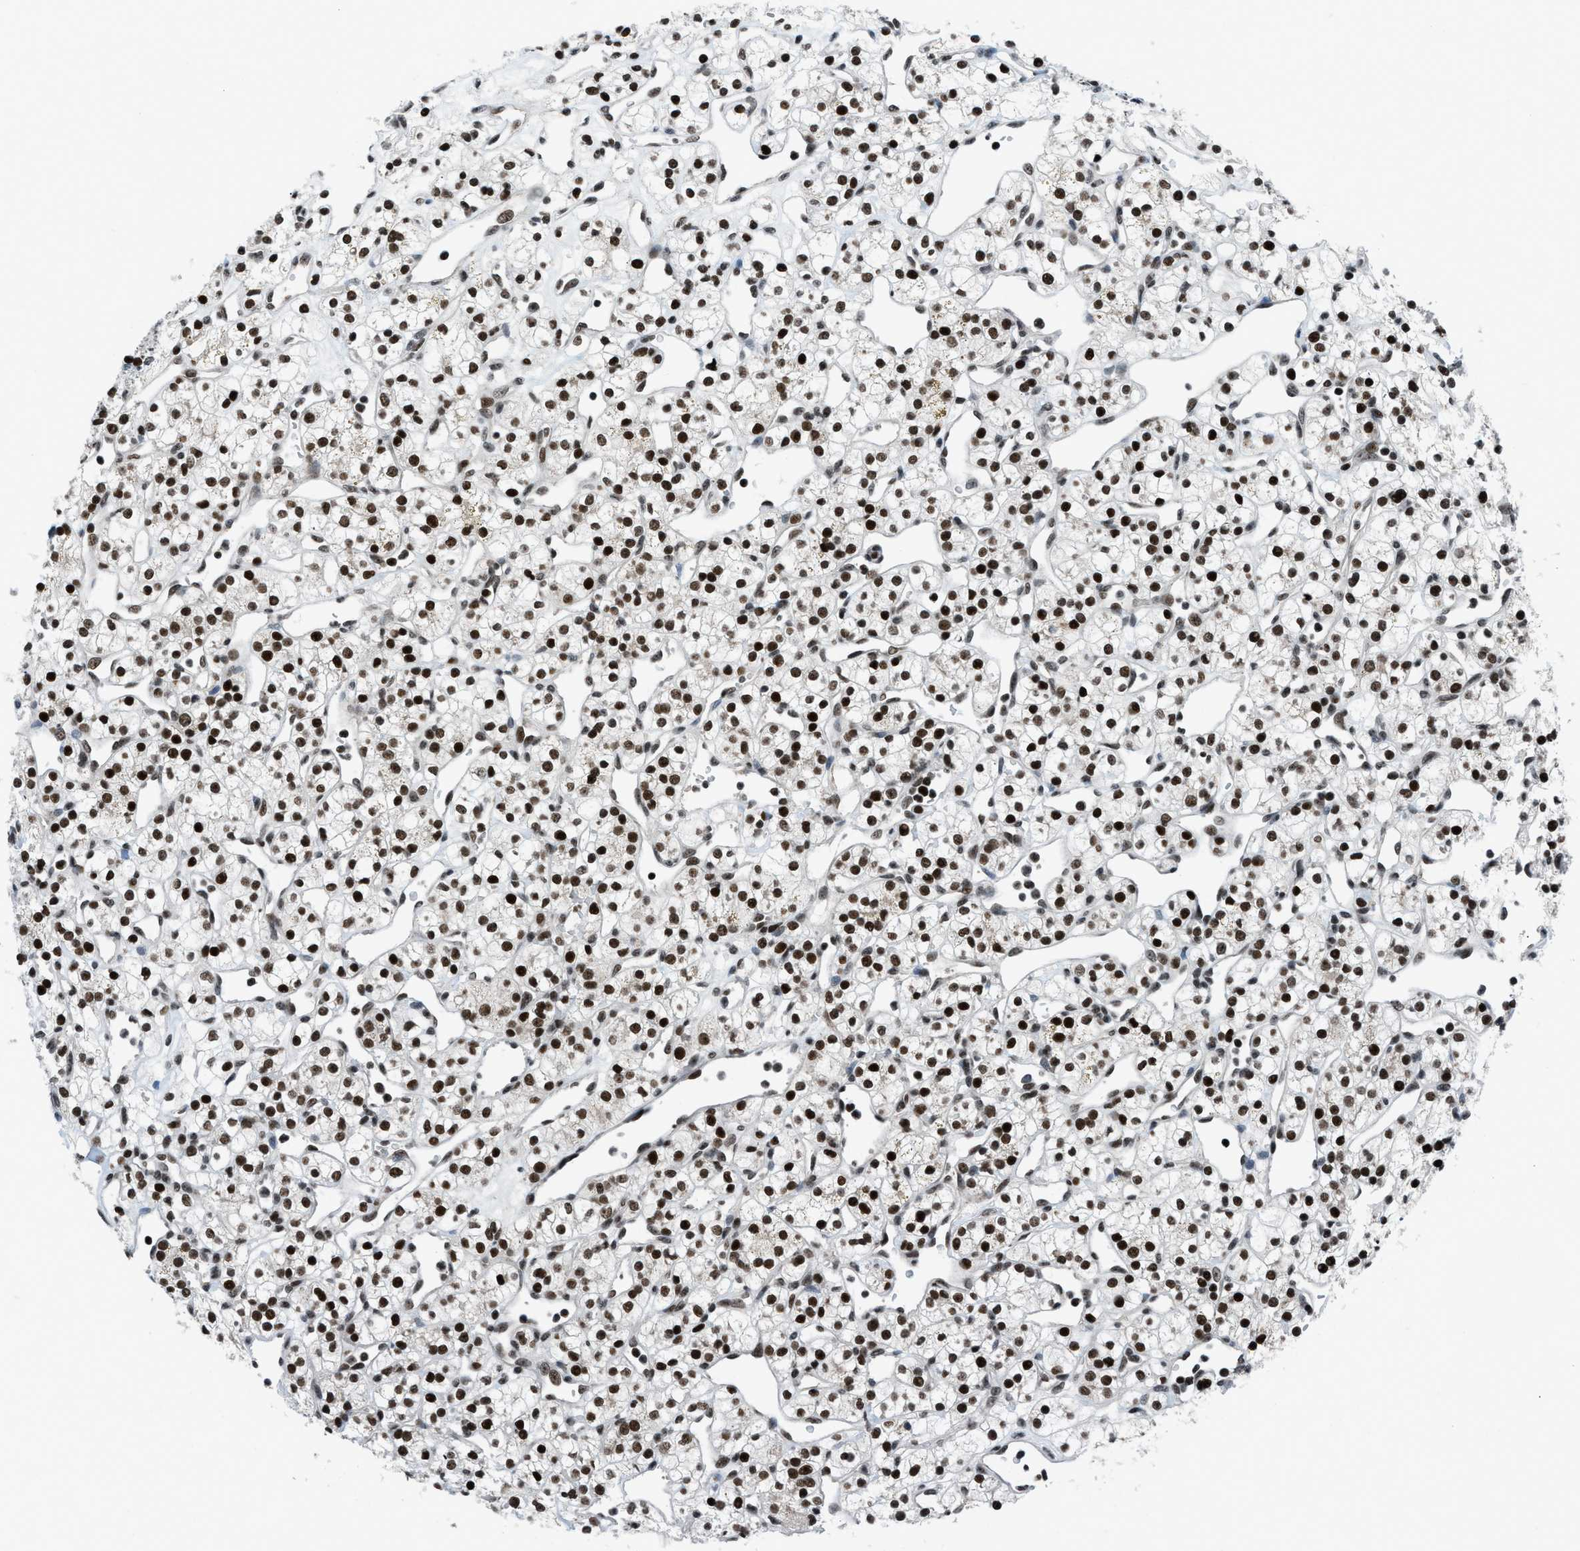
{"staining": {"intensity": "strong", "quantity": ">75%", "location": "nuclear"}, "tissue": "renal cancer", "cell_type": "Tumor cells", "image_type": "cancer", "snomed": [{"axis": "morphology", "description": "Adenocarcinoma, NOS"}, {"axis": "topography", "description": "Kidney"}], "caption": "Immunohistochemistry (IHC) (DAB (3,3'-diaminobenzidine)) staining of adenocarcinoma (renal) reveals strong nuclear protein expression in about >75% of tumor cells. (brown staining indicates protein expression, while blue staining denotes nuclei).", "gene": "RAD51B", "patient": {"sex": "female", "age": 60}}